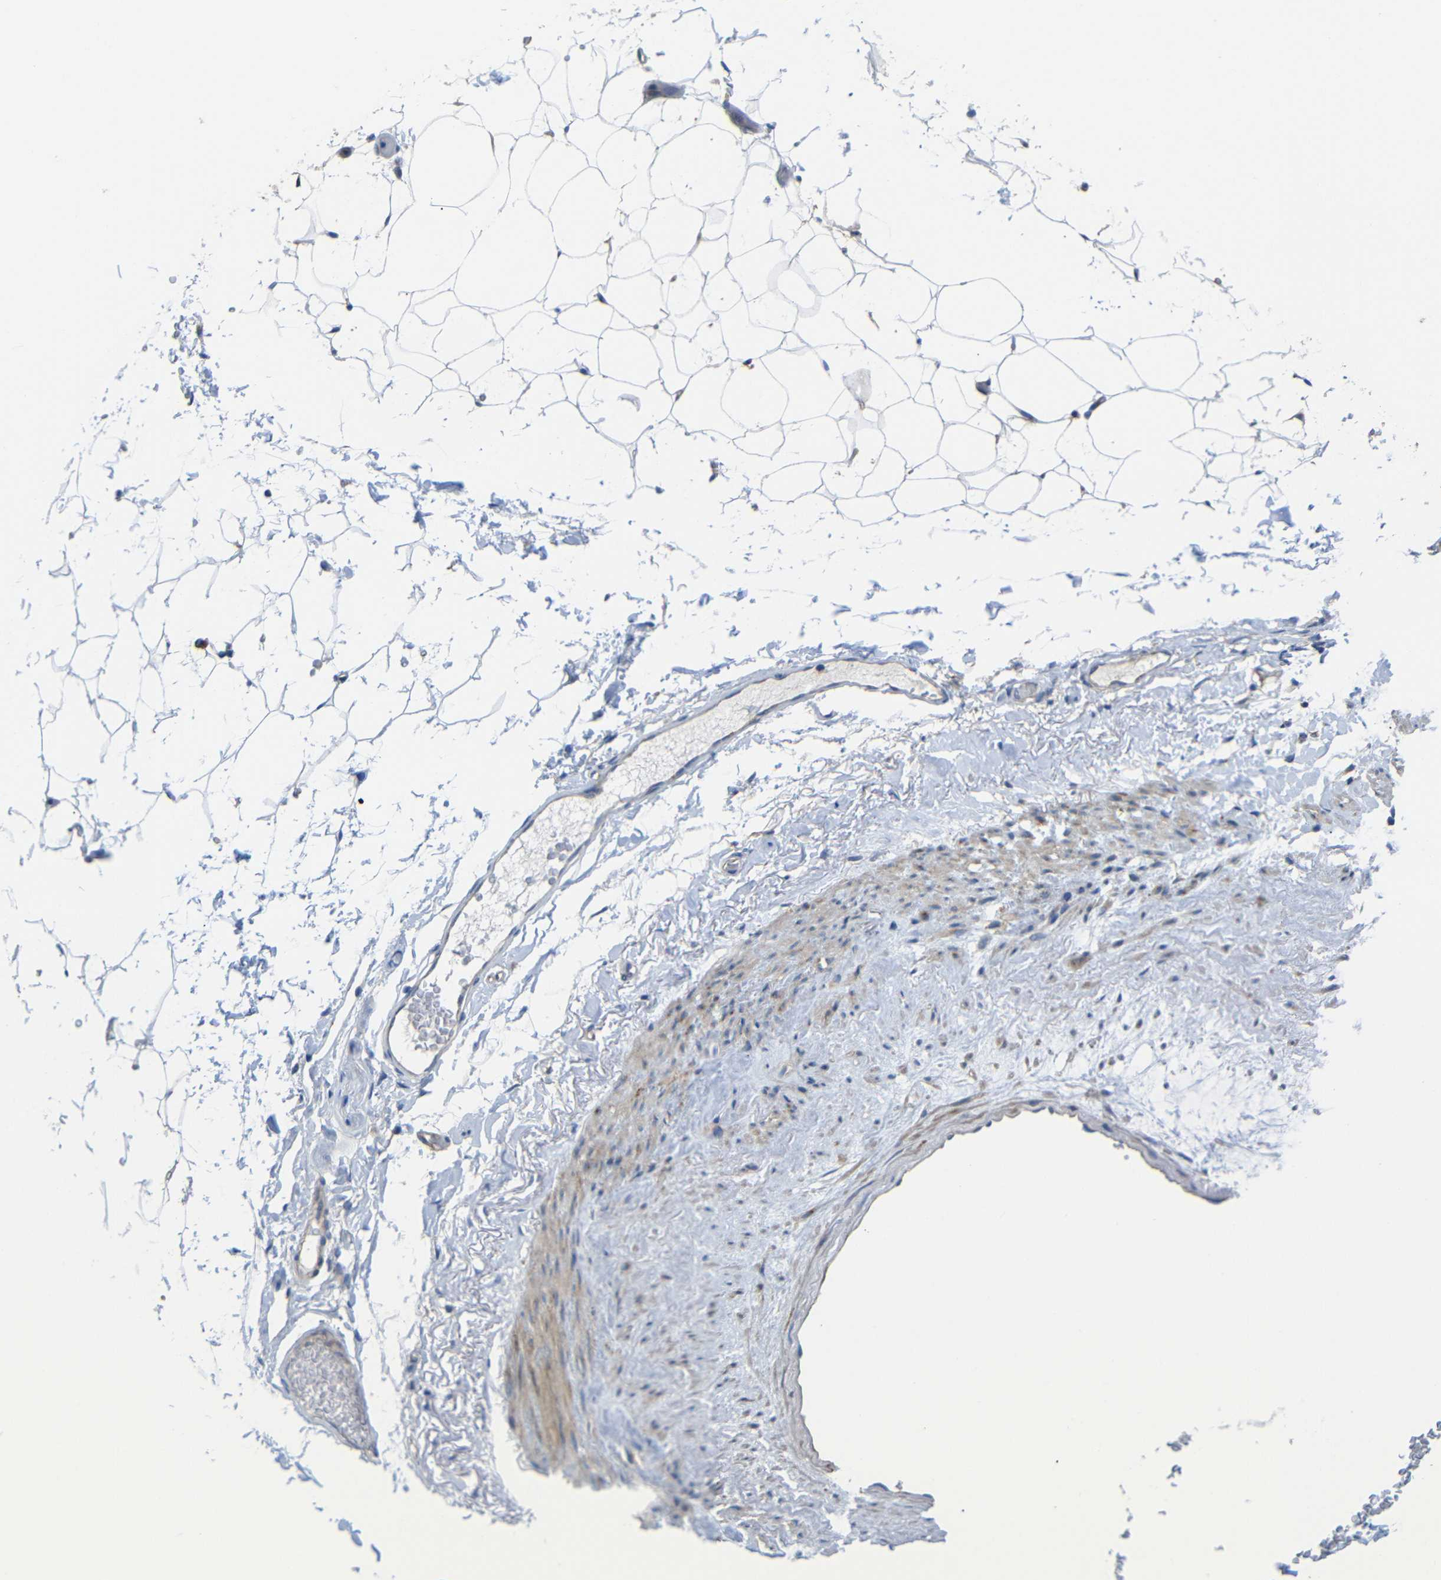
{"staining": {"intensity": "negative", "quantity": "none", "location": "none"}, "tissue": "adipose tissue", "cell_type": "Adipocytes", "image_type": "normal", "snomed": [{"axis": "morphology", "description": "Normal tissue, NOS"}, {"axis": "topography", "description": "Breast"}, {"axis": "topography", "description": "Soft tissue"}], "caption": "Immunohistochemistry (IHC) image of normal adipose tissue: adipose tissue stained with DAB (3,3'-diaminobenzidine) reveals no significant protein expression in adipocytes. Brightfield microscopy of IHC stained with DAB (brown) and hematoxylin (blue), captured at high magnification.", "gene": "SYPL1", "patient": {"sex": "female", "age": 75}}